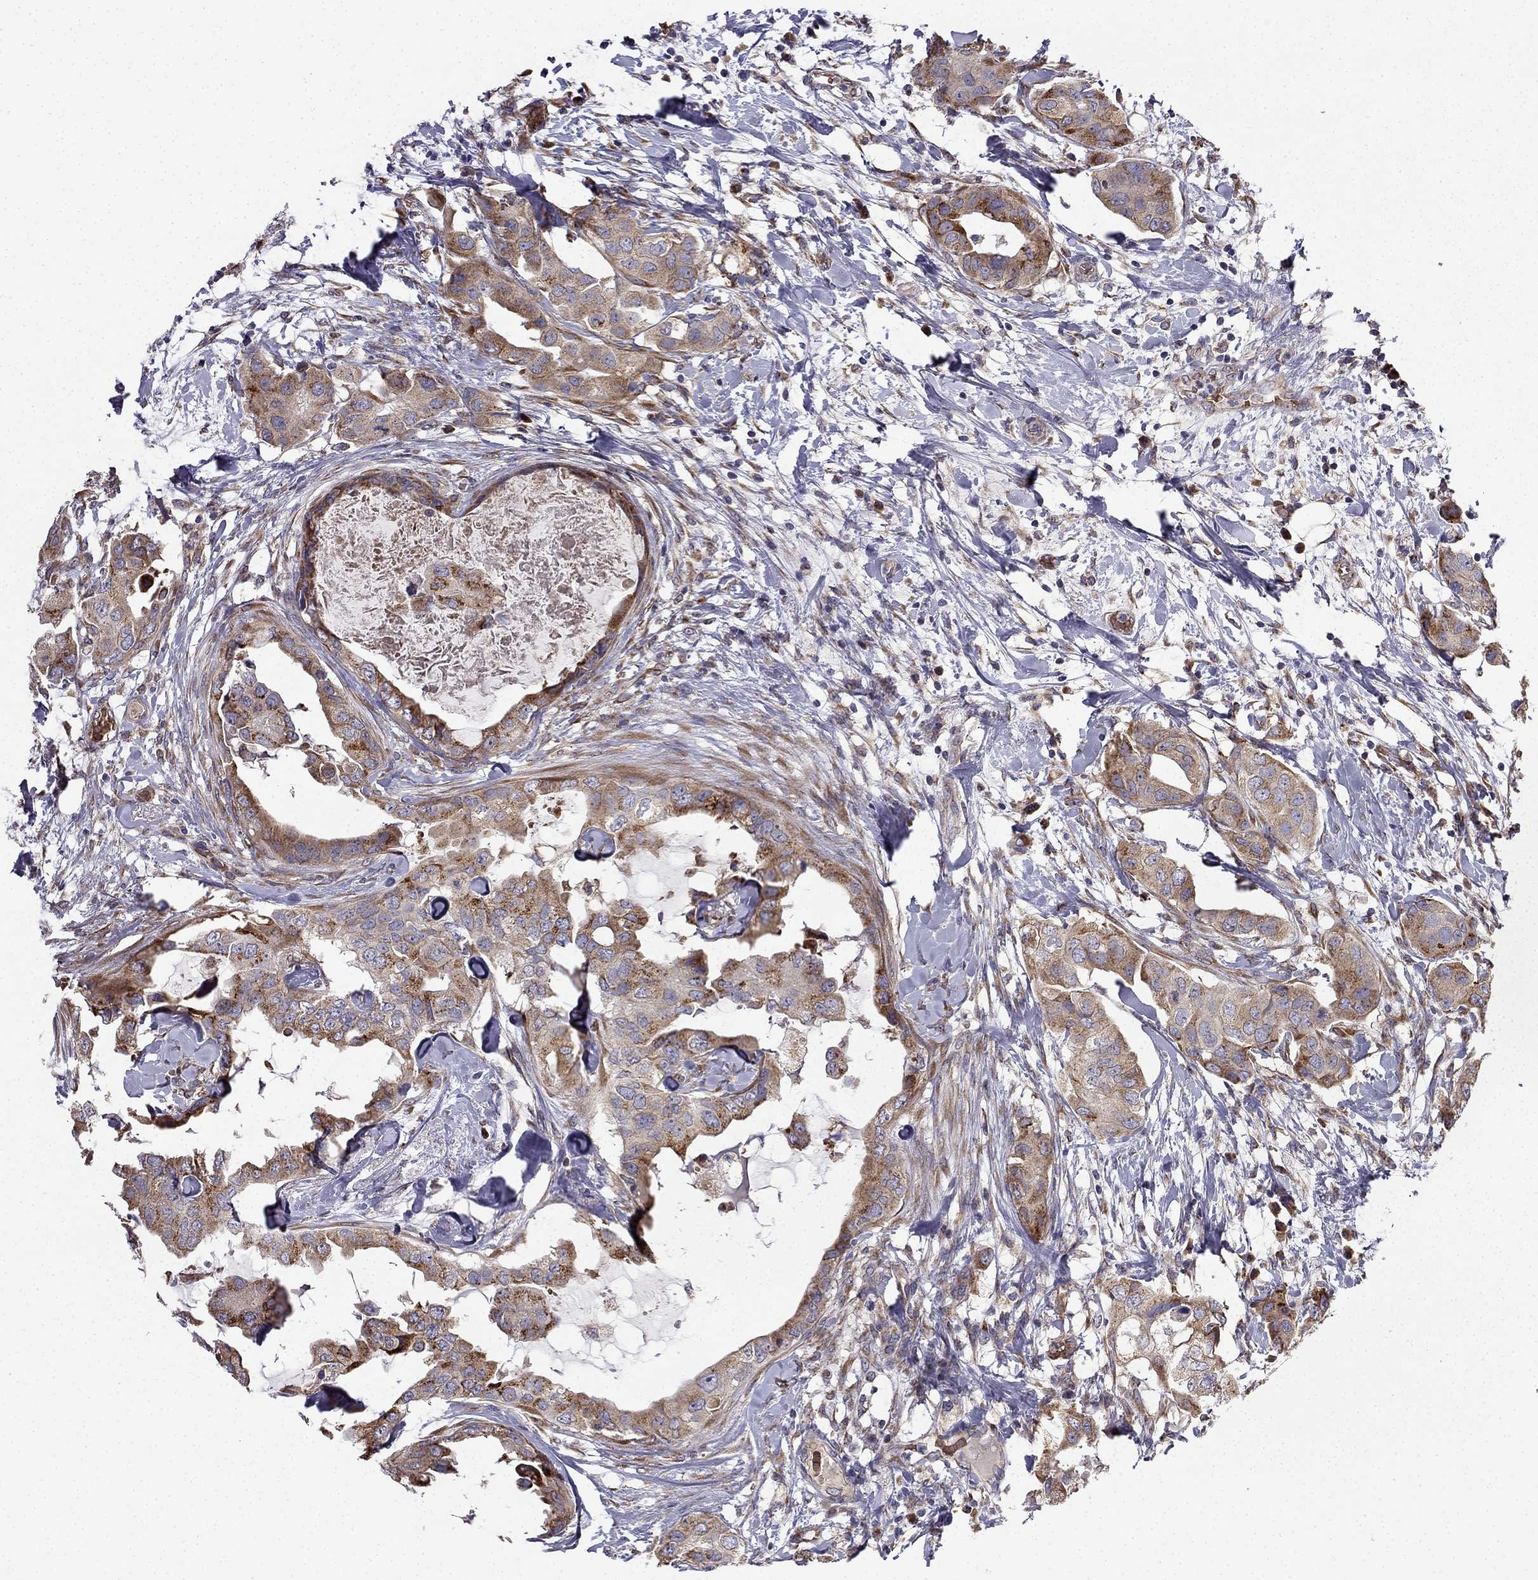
{"staining": {"intensity": "moderate", "quantity": ">75%", "location": "cytoplasmic/membranous"}, "tissue": "breast cancer", "cell_type": "Tumor cells", "image_type": "cancer", "snomed": [{"axis": "morphology", "description": "Normal tissue, NOS"}, {"axis": "morphology", "description": "Duct carcinoma"}, {"axis": "topography", "description": "Breast"}], "caption": "There is medium levels of moderate cytoplasmic/membranous staining in tumor cells of breast cancer (infiltrating ductal carcinoma), as demonstrated by immunohistochemical staining (brown color).", "gene": "B4GALT7", "patient": {"sex": "female", "age": 40}}